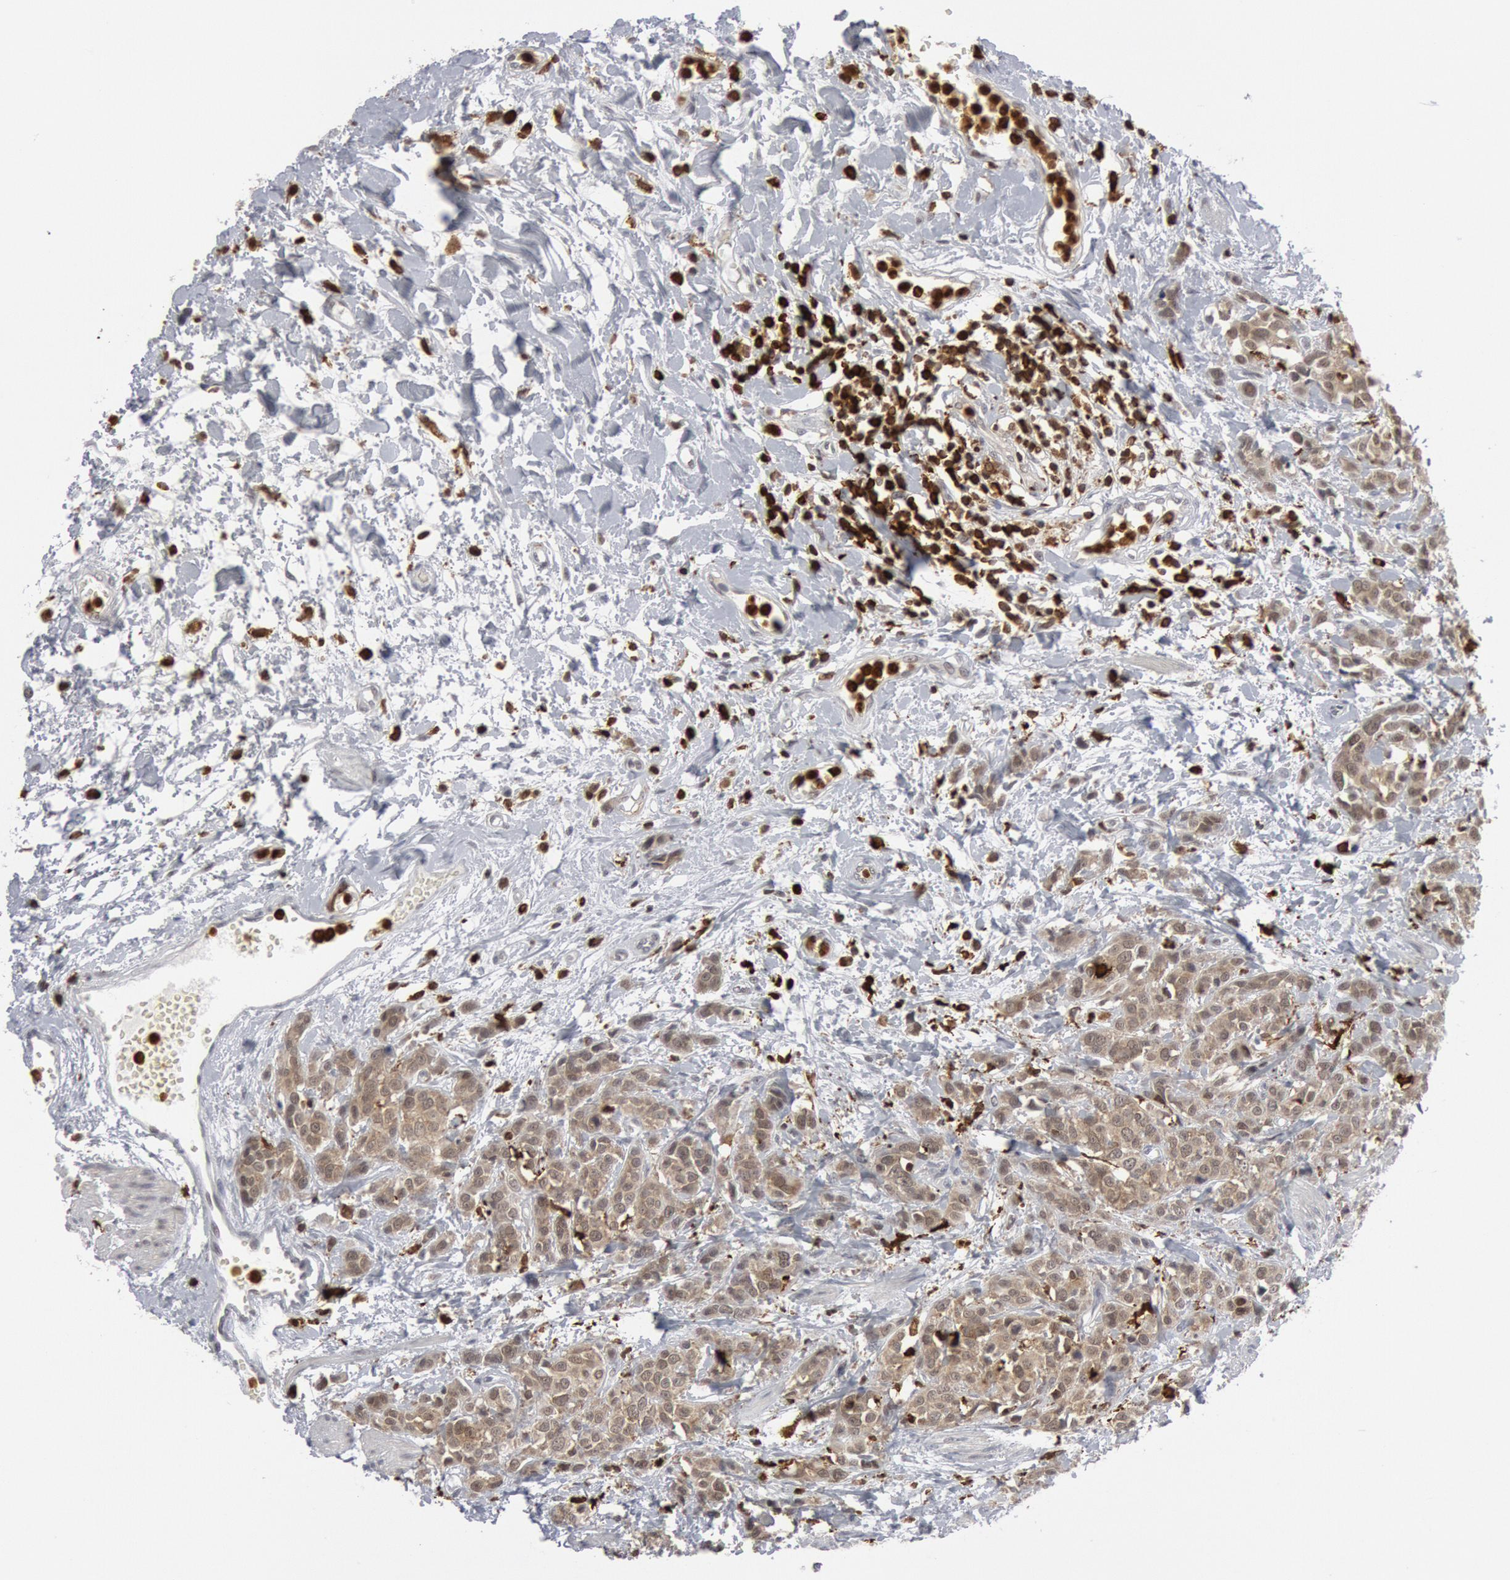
{"staining": {"intensity": "weak", "quantity": ">75%", "location": "cytoplasmic/membranous,nuclear"}, "tissue": "urothelial cancer", "cell_type": "Tumor cells", "image_type": "cancer", "snomed": [{"axis": "morphology", "description": "Urothelial carcinoma, High grade"}, {"axis": "topography", "description": "Urinary bladder"}], "caption": "The histopathology image demonstrates staining of urothelial cancer, revealing weak cytoplasmic/membranous and nuclear protein positivity (brown color) within tumor cells. The staining was performed using DAB (3,3'-diaminobenzidine) to visualize the protein expression in brown, while the nuclei were stained in blue with hematoxylin (Magnification: 20x).", "gene": "PTPN6", "patient": {"sex": "male", "age": 56}}